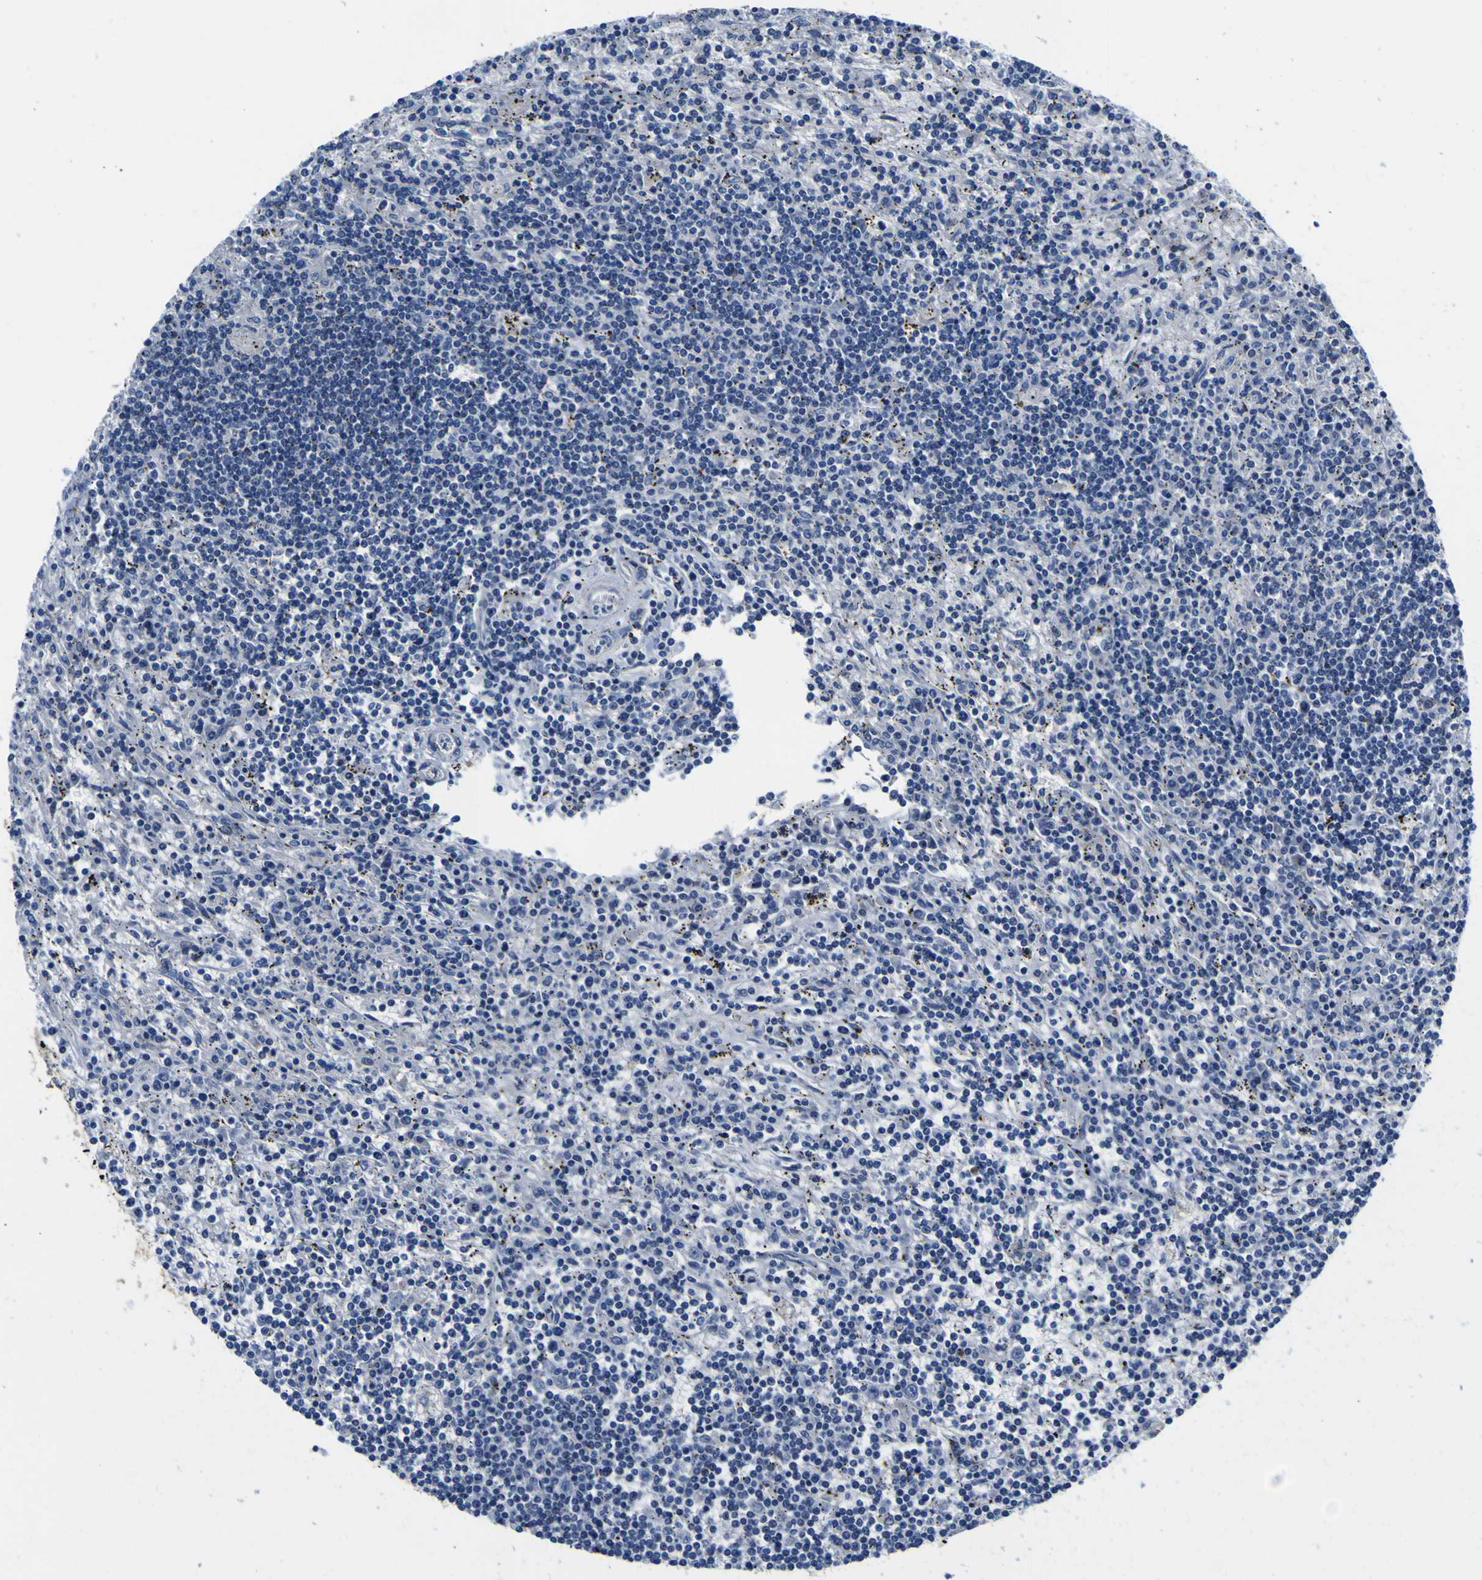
{"staining": {"intensity": "negative", "quantity": "none", "location": "none"}, "tissue": "lymphoma", "cell_type": "Tumor cells", "image_type": "cancer", "snomed": [{"axis": "morphology", "description": "Malignant lymphoma, non-Hodgkin's type, Low grade"}, {"axis": "topography", "description": "Spleen"}], "caption": "Photomicrograph shows no significant protein expression in tumor cells of lymphoma. Brightfield microscopy of IHC stained with DAB (brown) and hematoxylin (blue), captured at high magnification.", "gene": "AGAP3", "patient": {"sex": "male", "age": 76}}